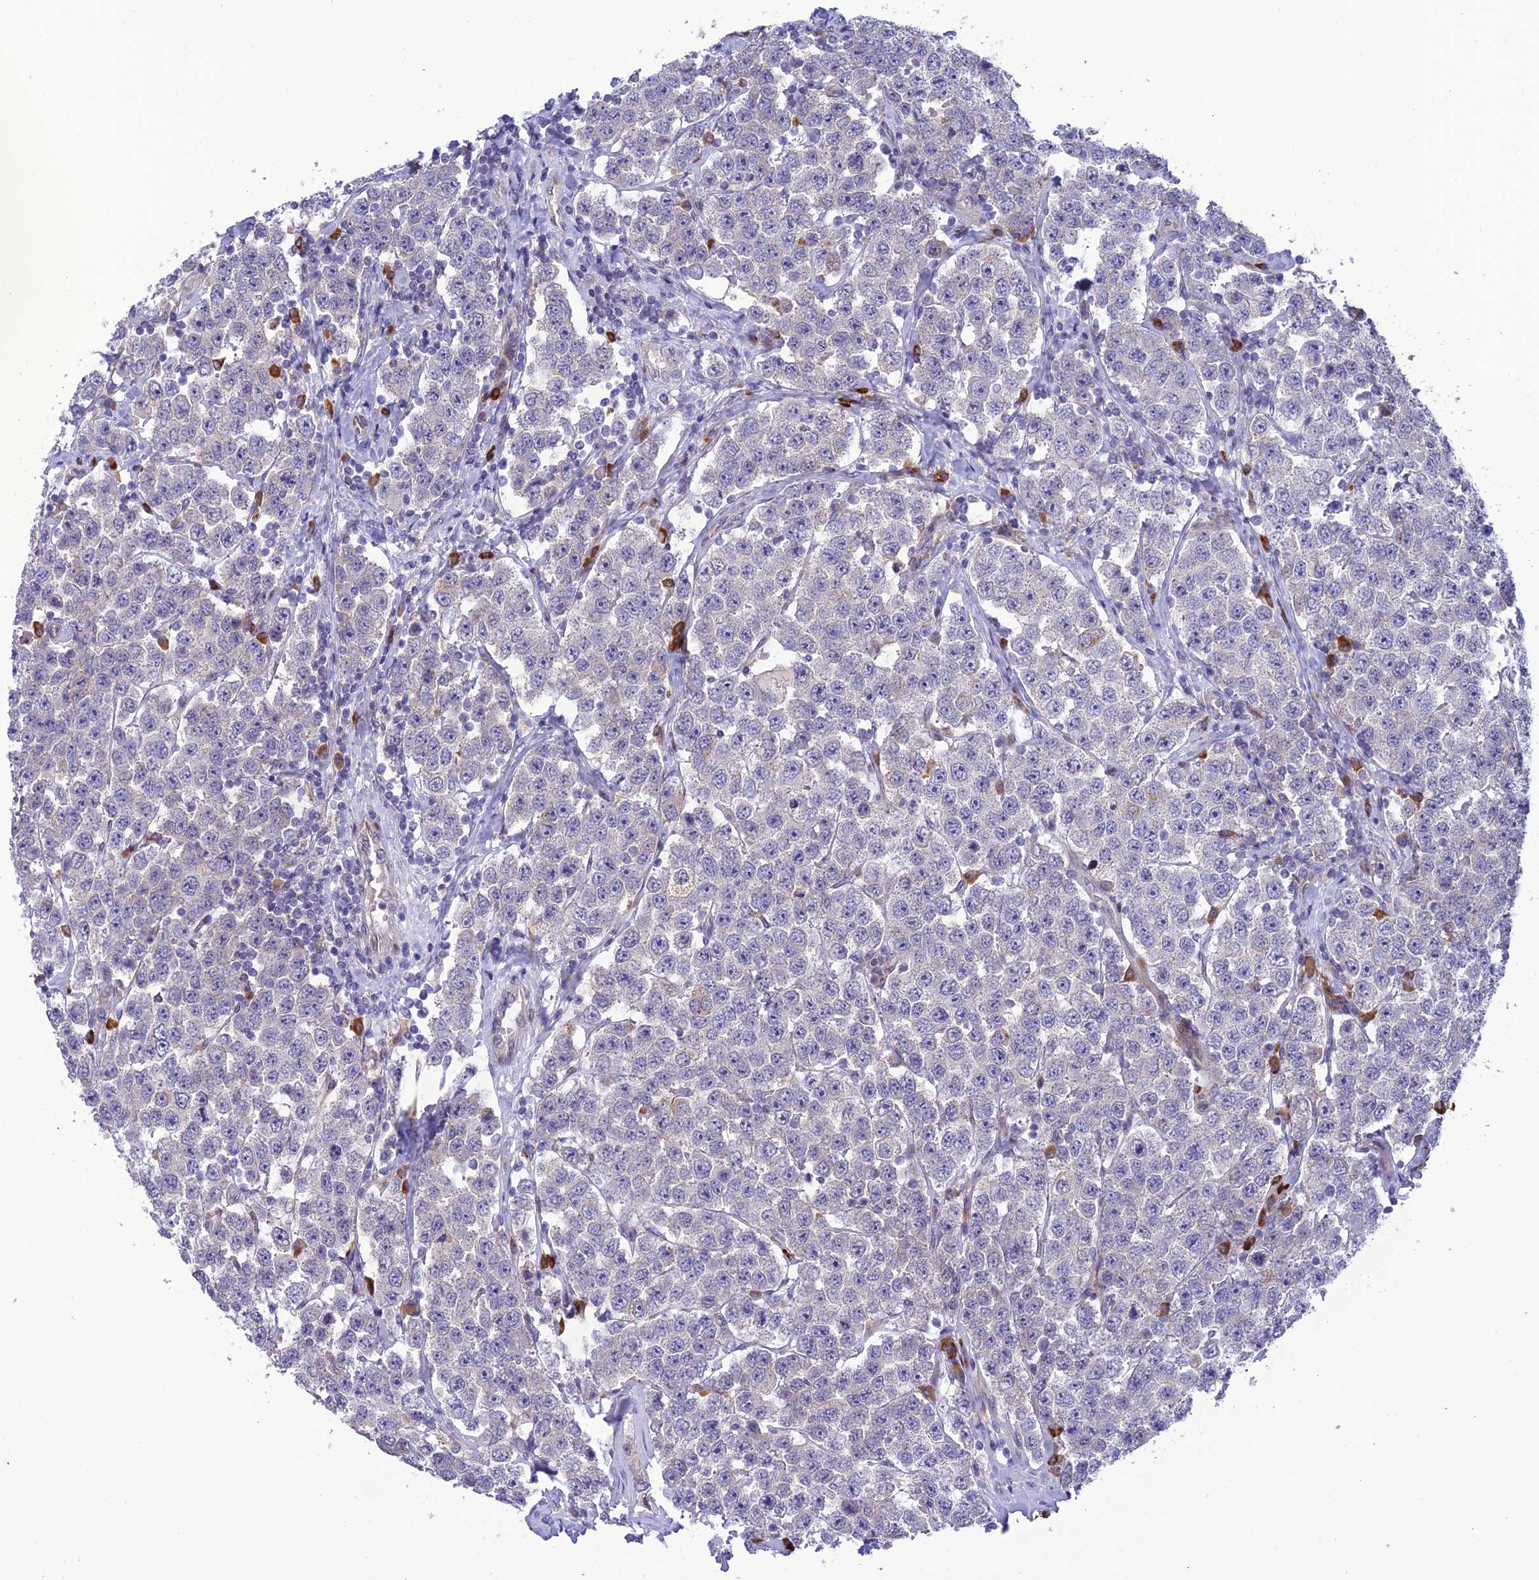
{"staining": {"intensity": "weak", "quantity": "25%-75%", "location": "cytoplasmic/membranous"}, "tissue": "testis cancer", "cell_type": "Tumor cells", "image_type": "cancer", "snomed": [{"axis": "morphology", "description": "Seminoma, NOS"}, {"axis": "topography", "description": "Testis"}], "caption": "Protein staining of seminoma (testis) tissue exhibits weak cytoplasmic/membranous expression in about 25%-75% of tumor cells.", "gene": "JMY", "patient": {"sex": "male", "age": 28}}